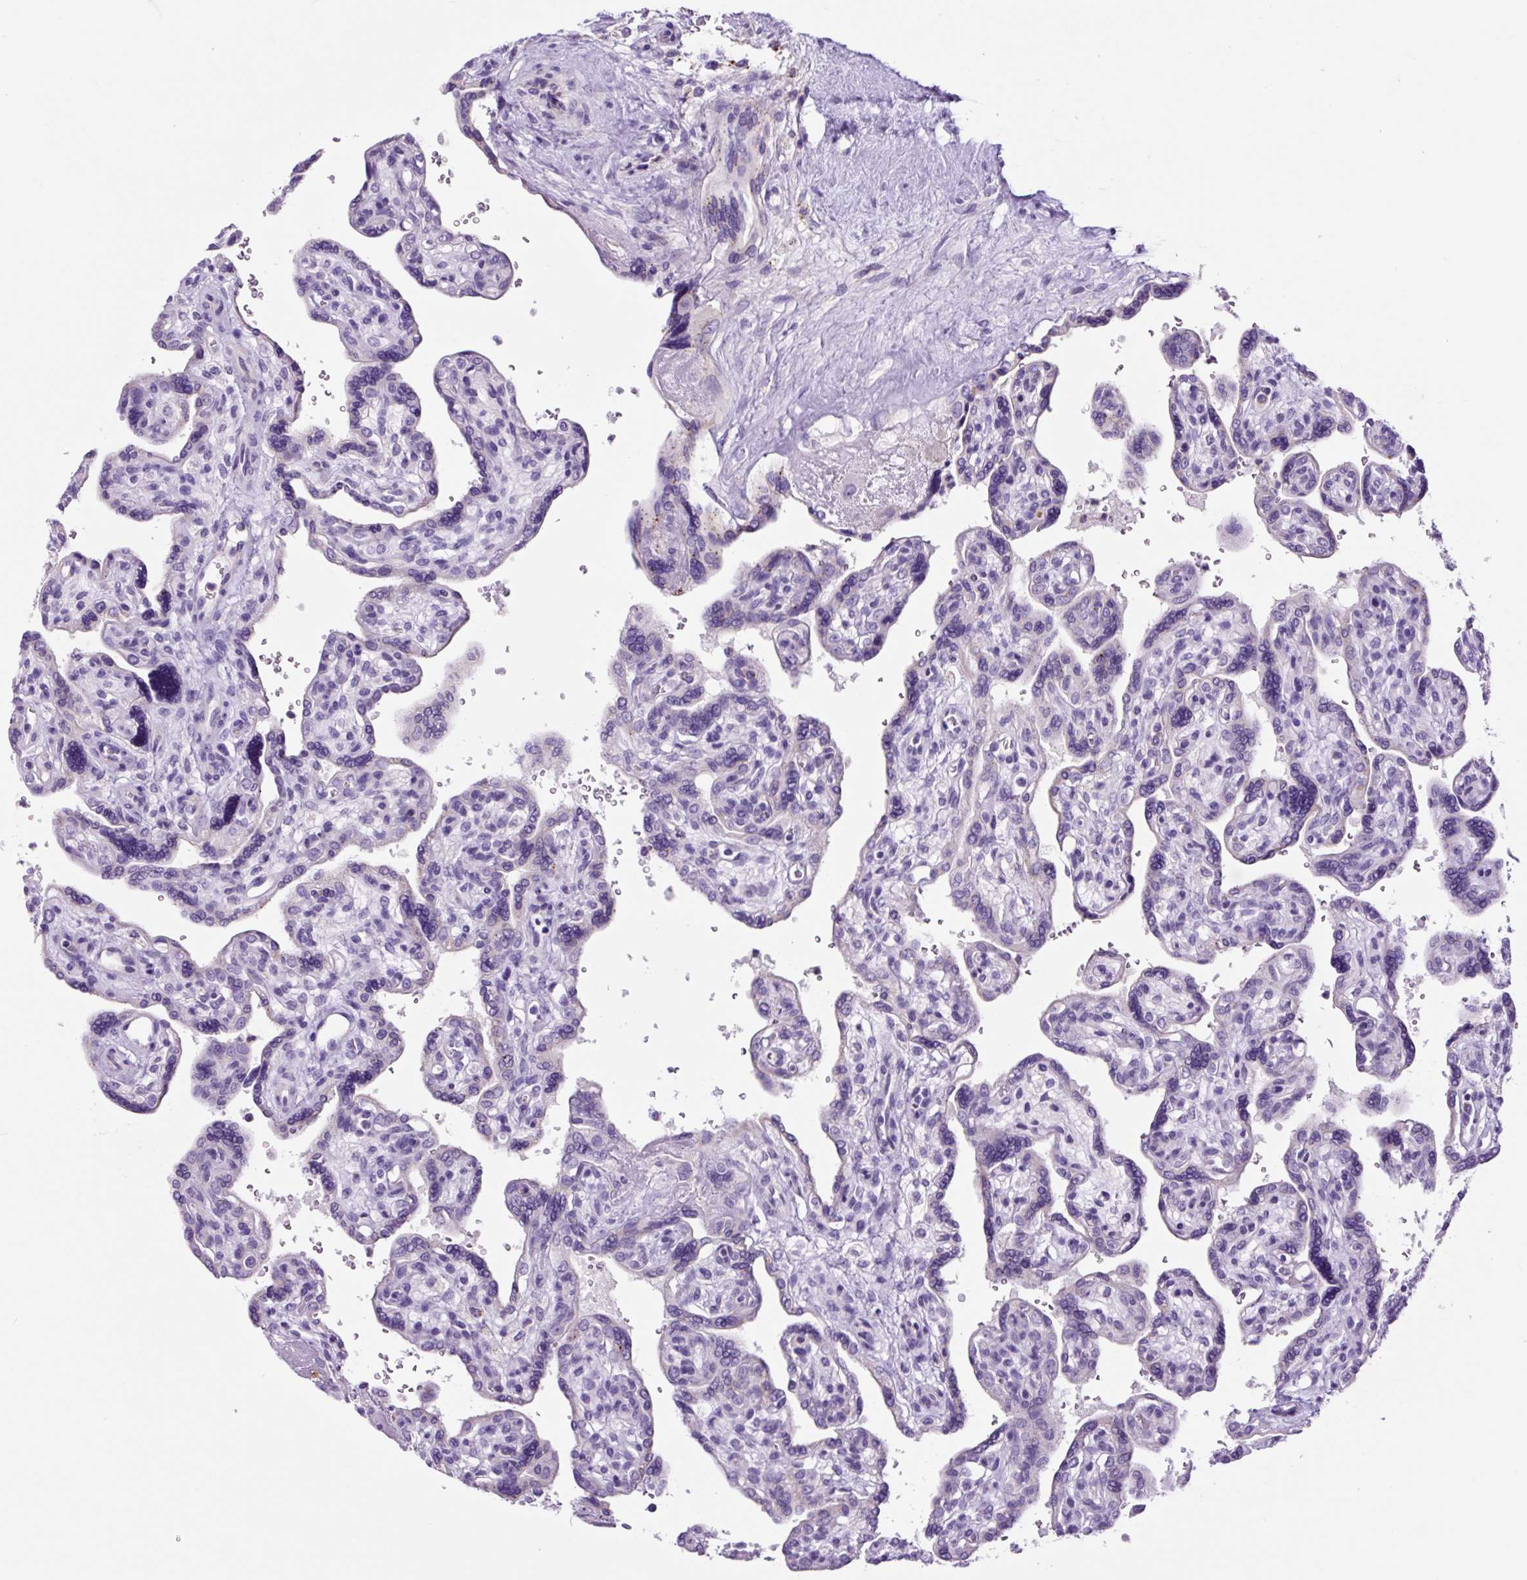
{"staining": {"intensity": "negative", "quantity": "none", "location": "none"}, "tissue": "placenta", "cell_type": "Trophoblastic cells", "image_type": "normal", "snomed": [{"axis": "morphology", "description": "Normal tissue, NOS"}, {"axis": "topography", "description": "Placenta"}], "caption": "Trophoblastic cells show no significant protein expression in unremarkable placenta. (DAB IHC visualized using brightfield microscopy, high magnification).", "gene": "LCN10", "patient": {"sex": "female", "age": 39}}